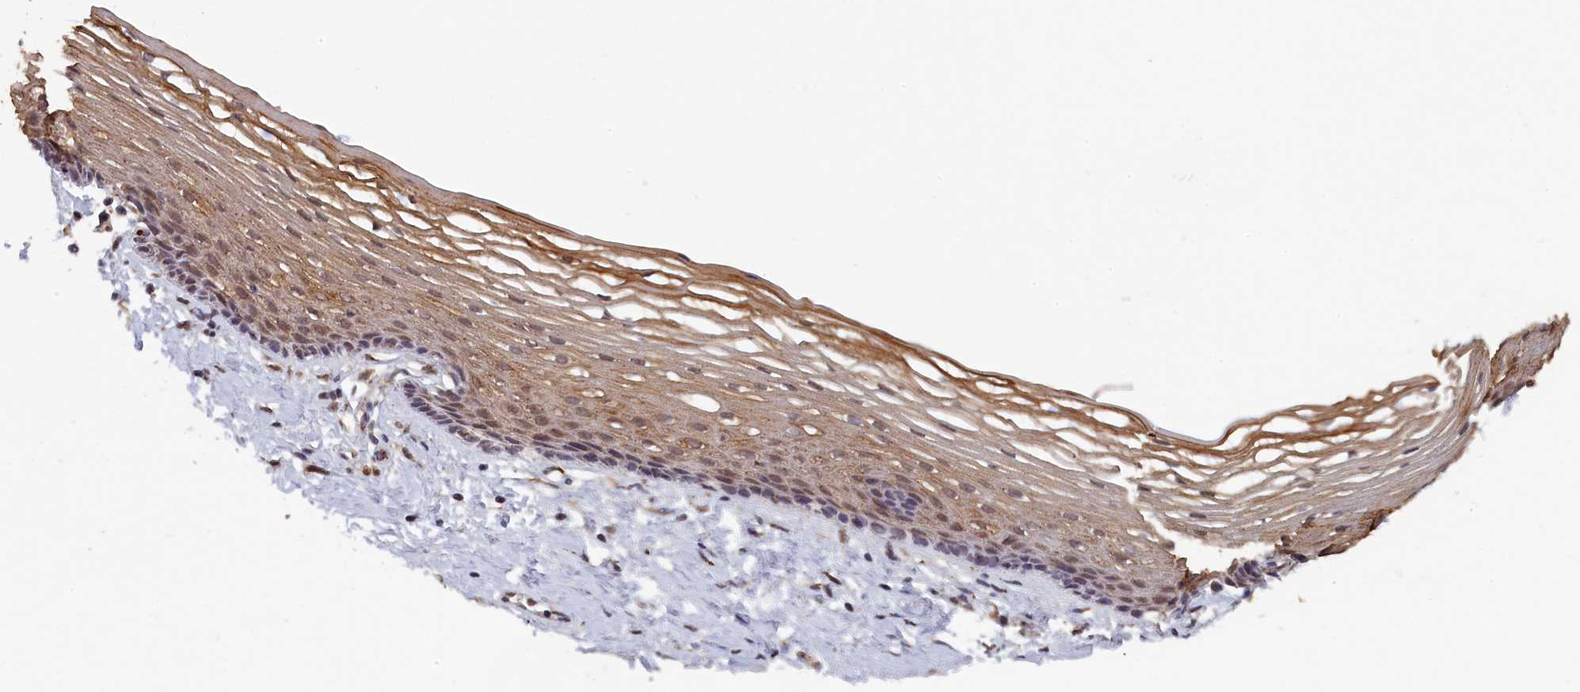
{"staining": {"intensity": "moderate", "quantity": ">75%", "location": "cytoplasmic/membranous"}, "tissue": "vagina", "cell_type": "Squamous epithelial cells", "image_type": "normal", "snomed": [{"axis": "morphology", "description": "Normal tissue, NOS"}, {"axis": "topography", "description": "Vagina"}], "caption": "Immunohistochemical staining of unremarkable human vagina exhibits medium levels of moderate cytoplasmic/membranous staining in approximately >75% of squamous epithelial cells.", "gene": "PIGQ", "patient": {"sex": "female", "age": 46}}